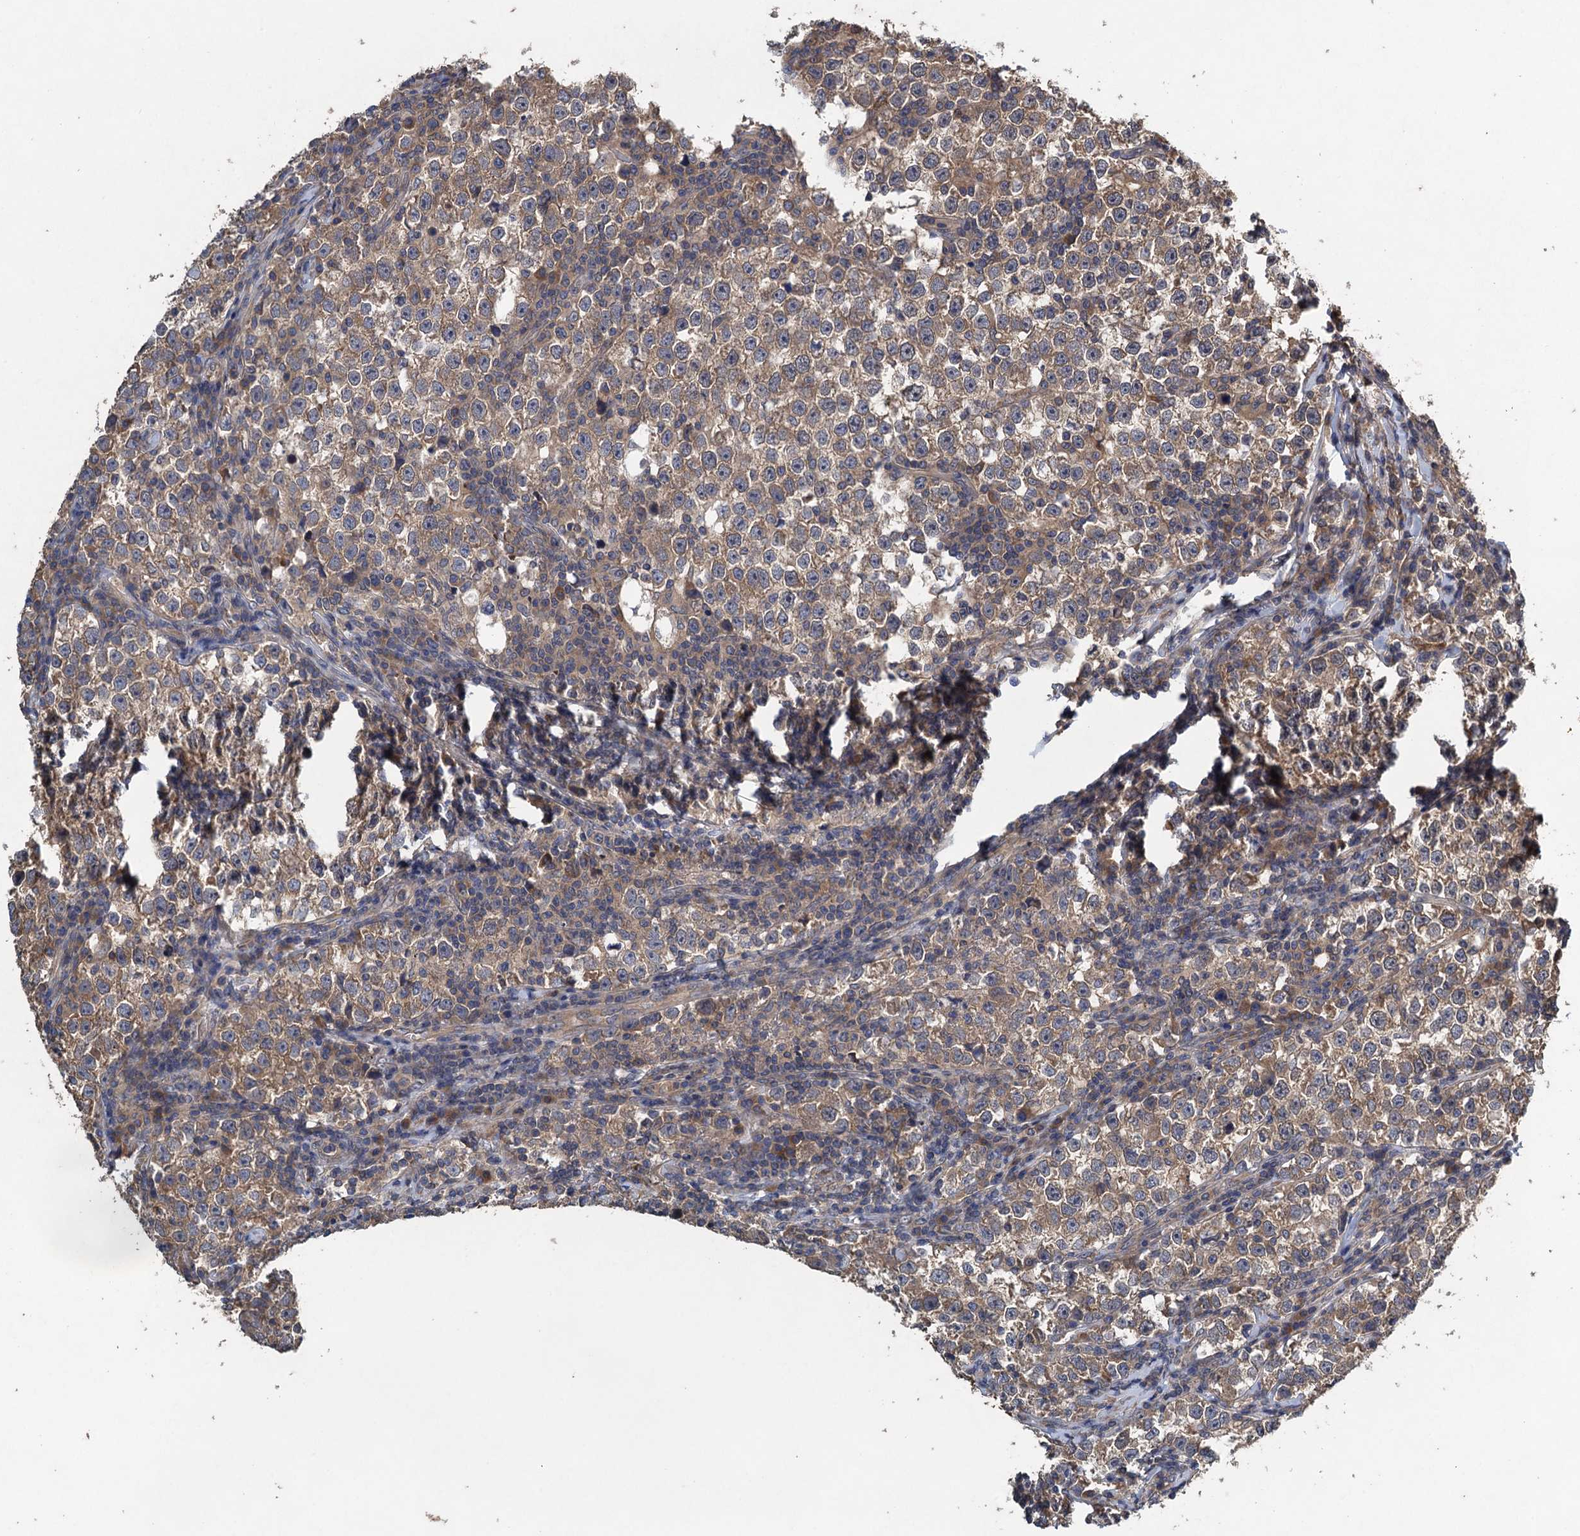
{"staining": {"intensity": "moderate", "quantity": "25%-75%", "location": "cytoplasmic/membranous"}, "tissue": "testis cancer", "cell_type": "Tumor cells", "image_type": "cancer", "snomed": [{"axis": "morphology", "description": "Normal tissue, NOS"}, {"axis": "morphology", "description": "Seminoma, NOS"}, {"axis": "topography", "description": "Testis"}], "caption": "Protein staining exhibits moderate cytoplasmic/membranous staining in approximately 25%-75% of tumor cells in seminoma (testis). The staining was performed using DAB (3,3'-diaminobenzidine), with brown indicating positive protein expression. Nuclei are stained blue with hematoxylin.", "gene": "CNTN5", "patient": {"sex": "male", "age": 43}}